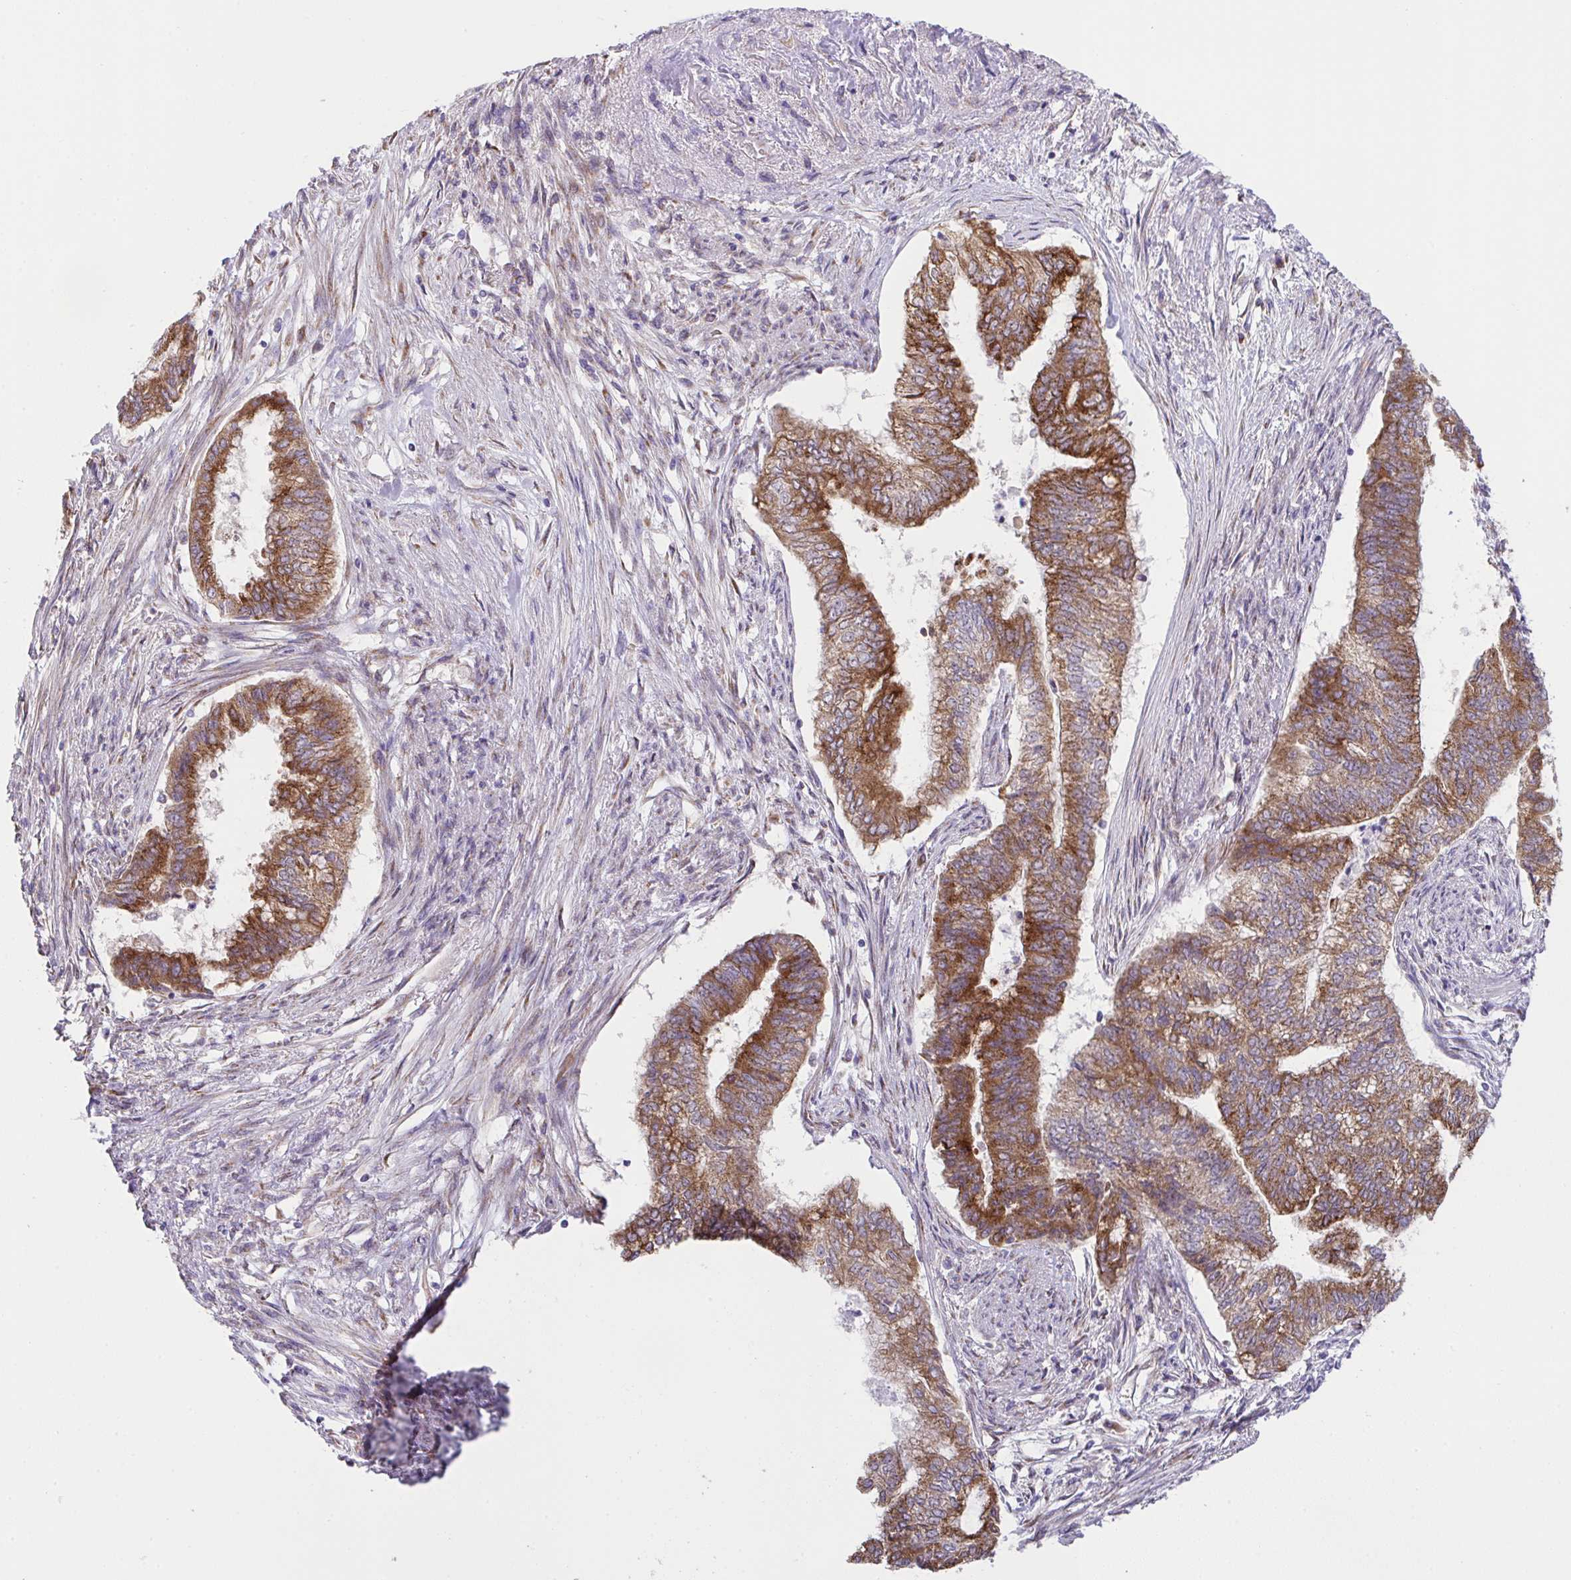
{"staining": {"intensity": "strong", "quantity": ">75%", "location": "cytoplasmic/membranous"}, "tissue": "endometrial cancer", "cell_type": "Tumor cells", "image_type": "cancer", "snomed": [{"axis": "morphology", "description": "Adenocarcinoma, NOS"}, {"axis": "topography", "description": "Endometrium"}], "caption": "Immunohistochemical staining of human adenocarcinoma (endometrial) shows high levels of strong cytoplasmic/membranous positivity in about >75% of tumor cells. The protein of interest is stained brown, and the nuclei are stained in blue (DAB (3,3'-diaminobenzidine) IHC with brightfield microscopy, high magnification).", "gene": "MIA3", "patient": {"sex": "female", "age": 65}}